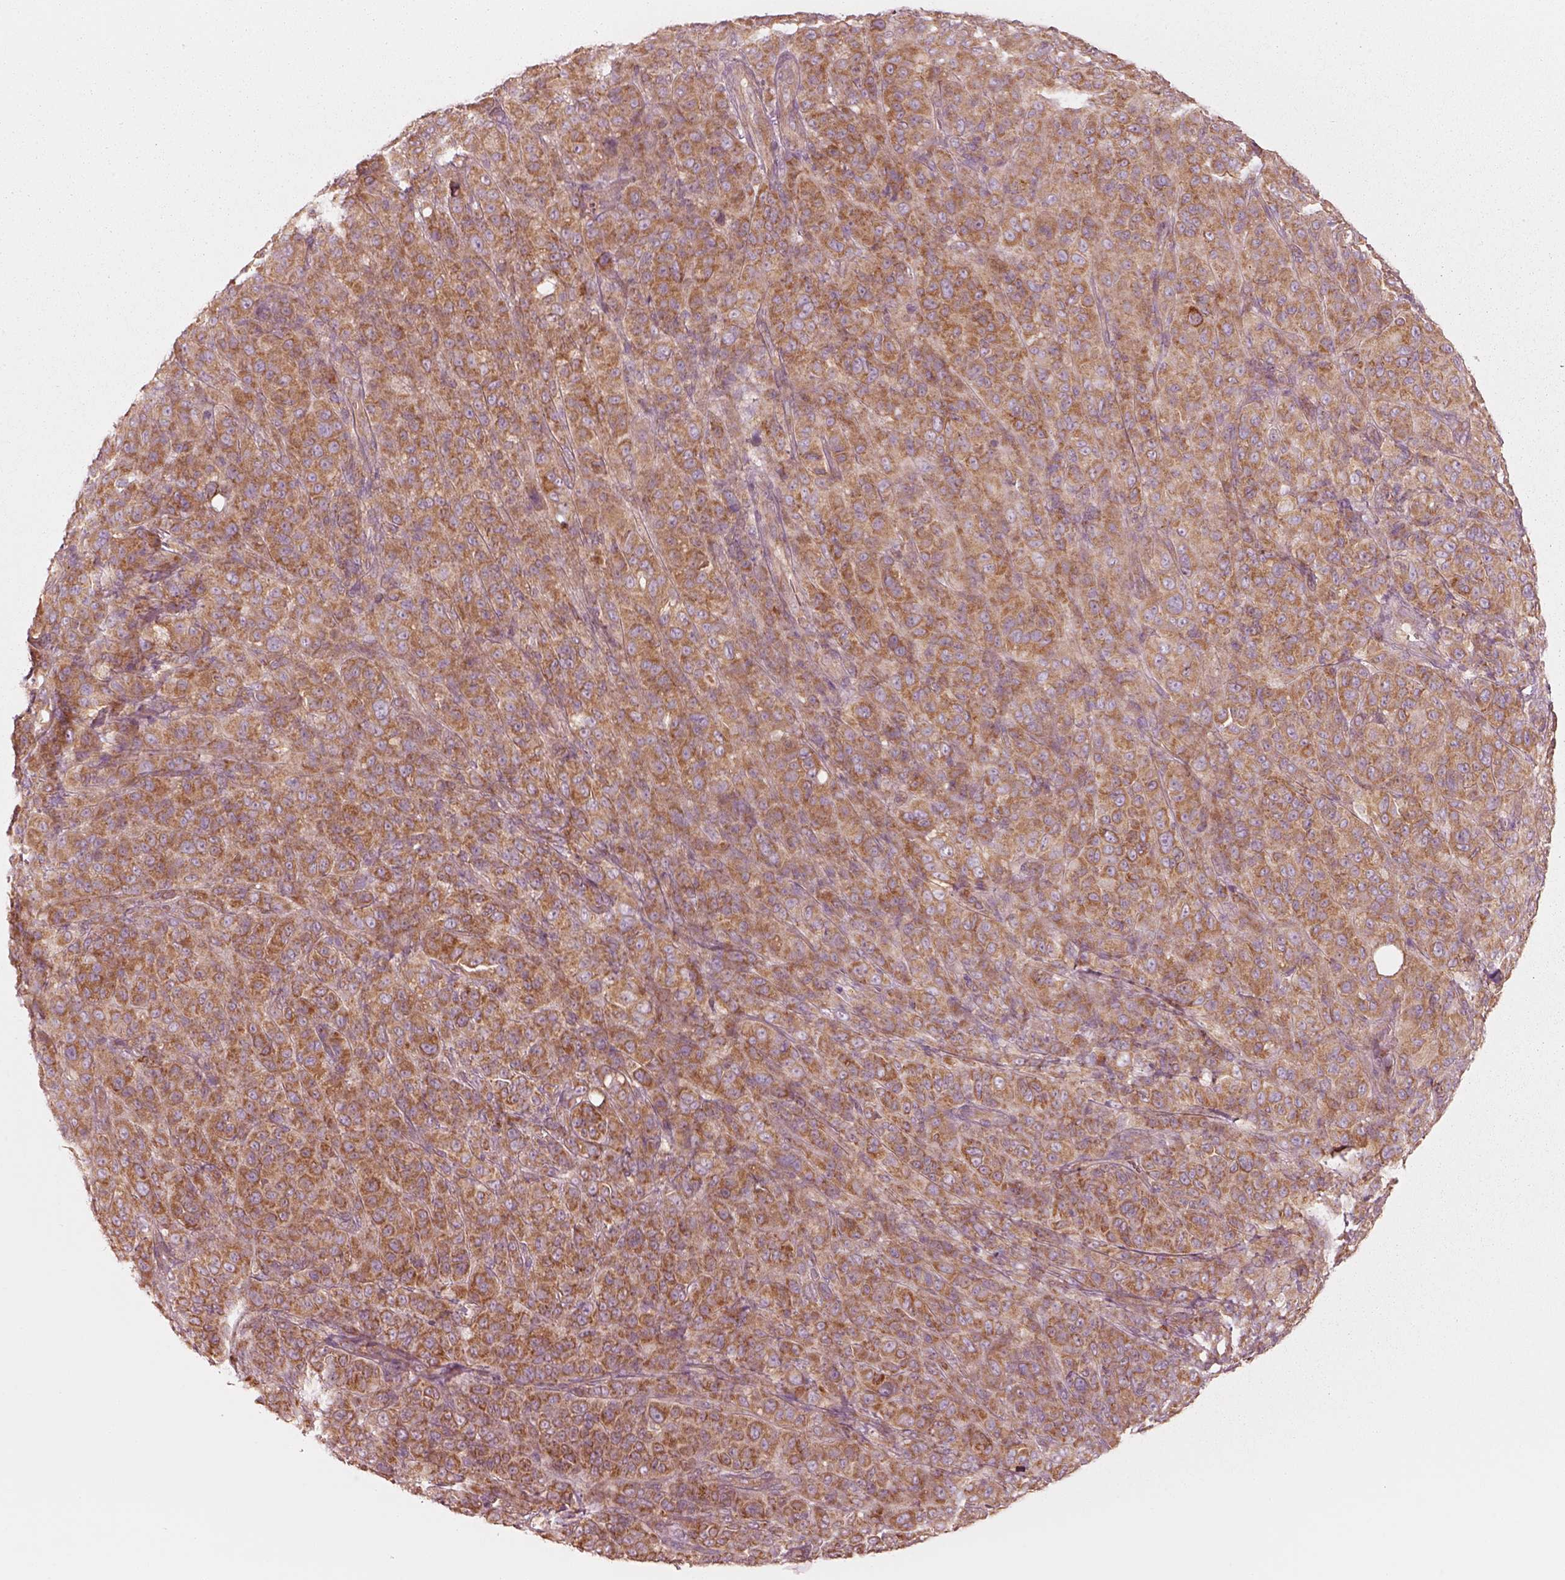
{"staining": {"intensity": "strong", "quantity": "<25%", "location": "cytoplasmic/membranous"}, "tissue": "melanoma", "cell_type": "Tumor cells", "image_type": "cancer", "snomed": [{"axis": "morphology", "description": "Malignant melanoma, NOS"}, {"axis": "topography", "description": "Skin"}], "caption": "Malignant melanoma tissue demonstrates strong cytoplasmic/membranous expression in about <25% of tumor cells, visualized by immunohistochemistry.", "gene": "CNOT2", "patient": {"sex": "female", "age": 87}}